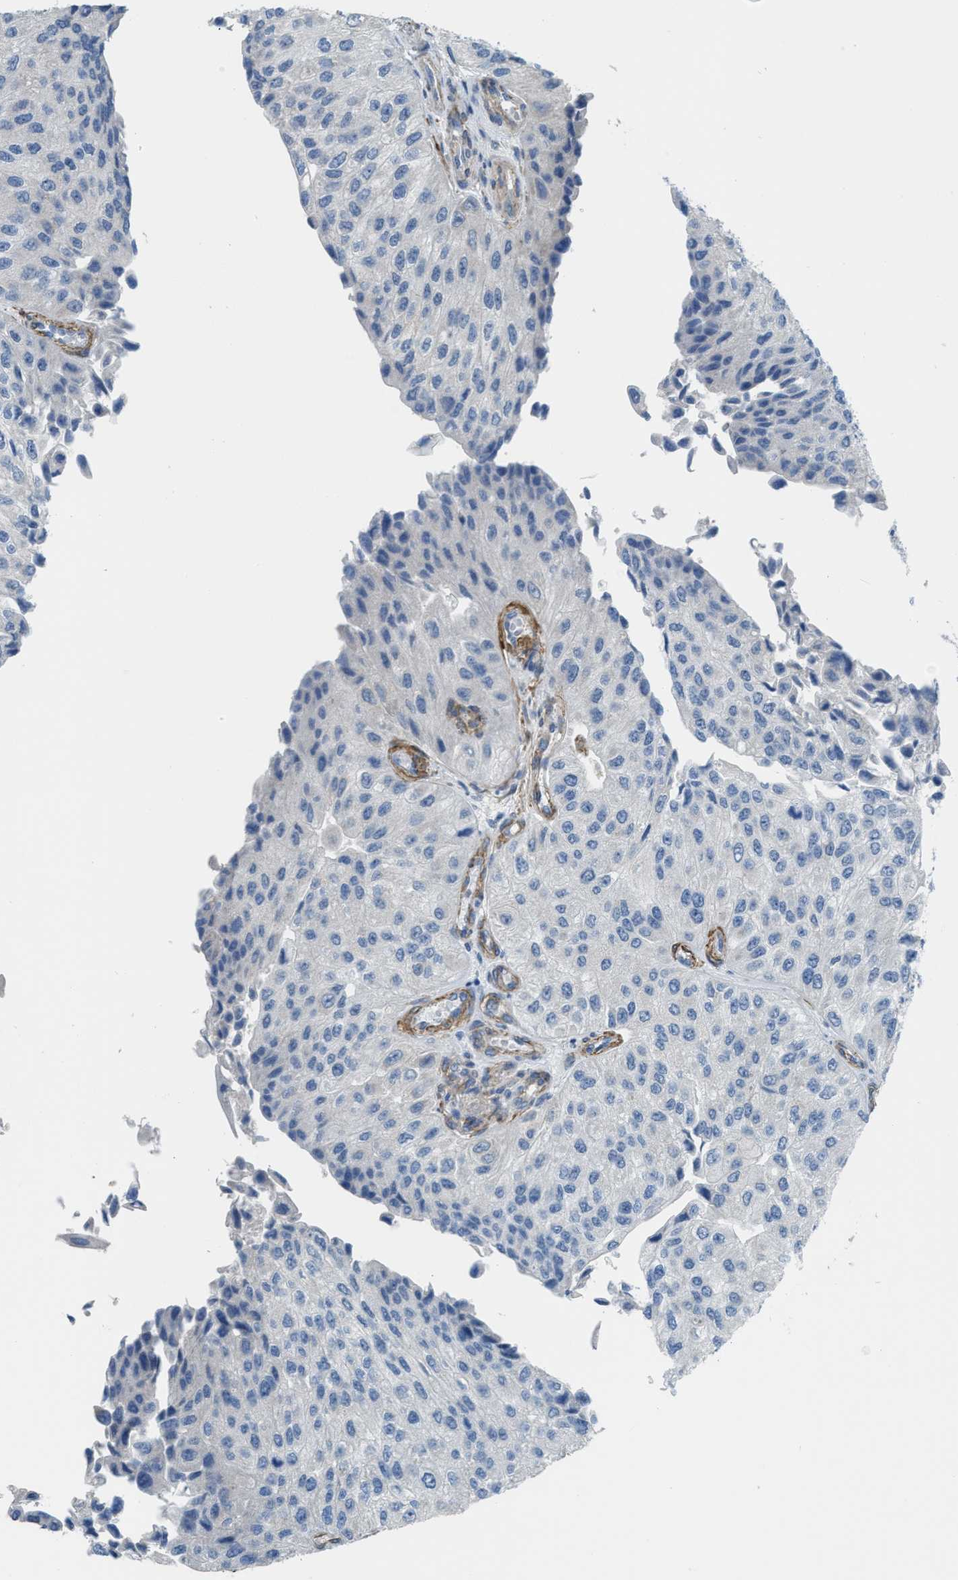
{"staining": {"intensity": "negative", "quantity": "none", "location": "none"}, "tissue": "urothelial cancer", "cell_type": "Tumor cells", "image_type": "cancer", "snomed": [{"axis": "morphology", "description": "Urothelial carcinoma, High grade"}, {"axis": "topography", "description": "Kidney"}, {"axis": "topography", "description": "Urinary bladder"}], "caption": "Tumor cells are negative for brown protein staining in urothelial carcinoma (high-grade).", "gene": "BMPR1A", "patient": {"sex": "male", "age": 77}}